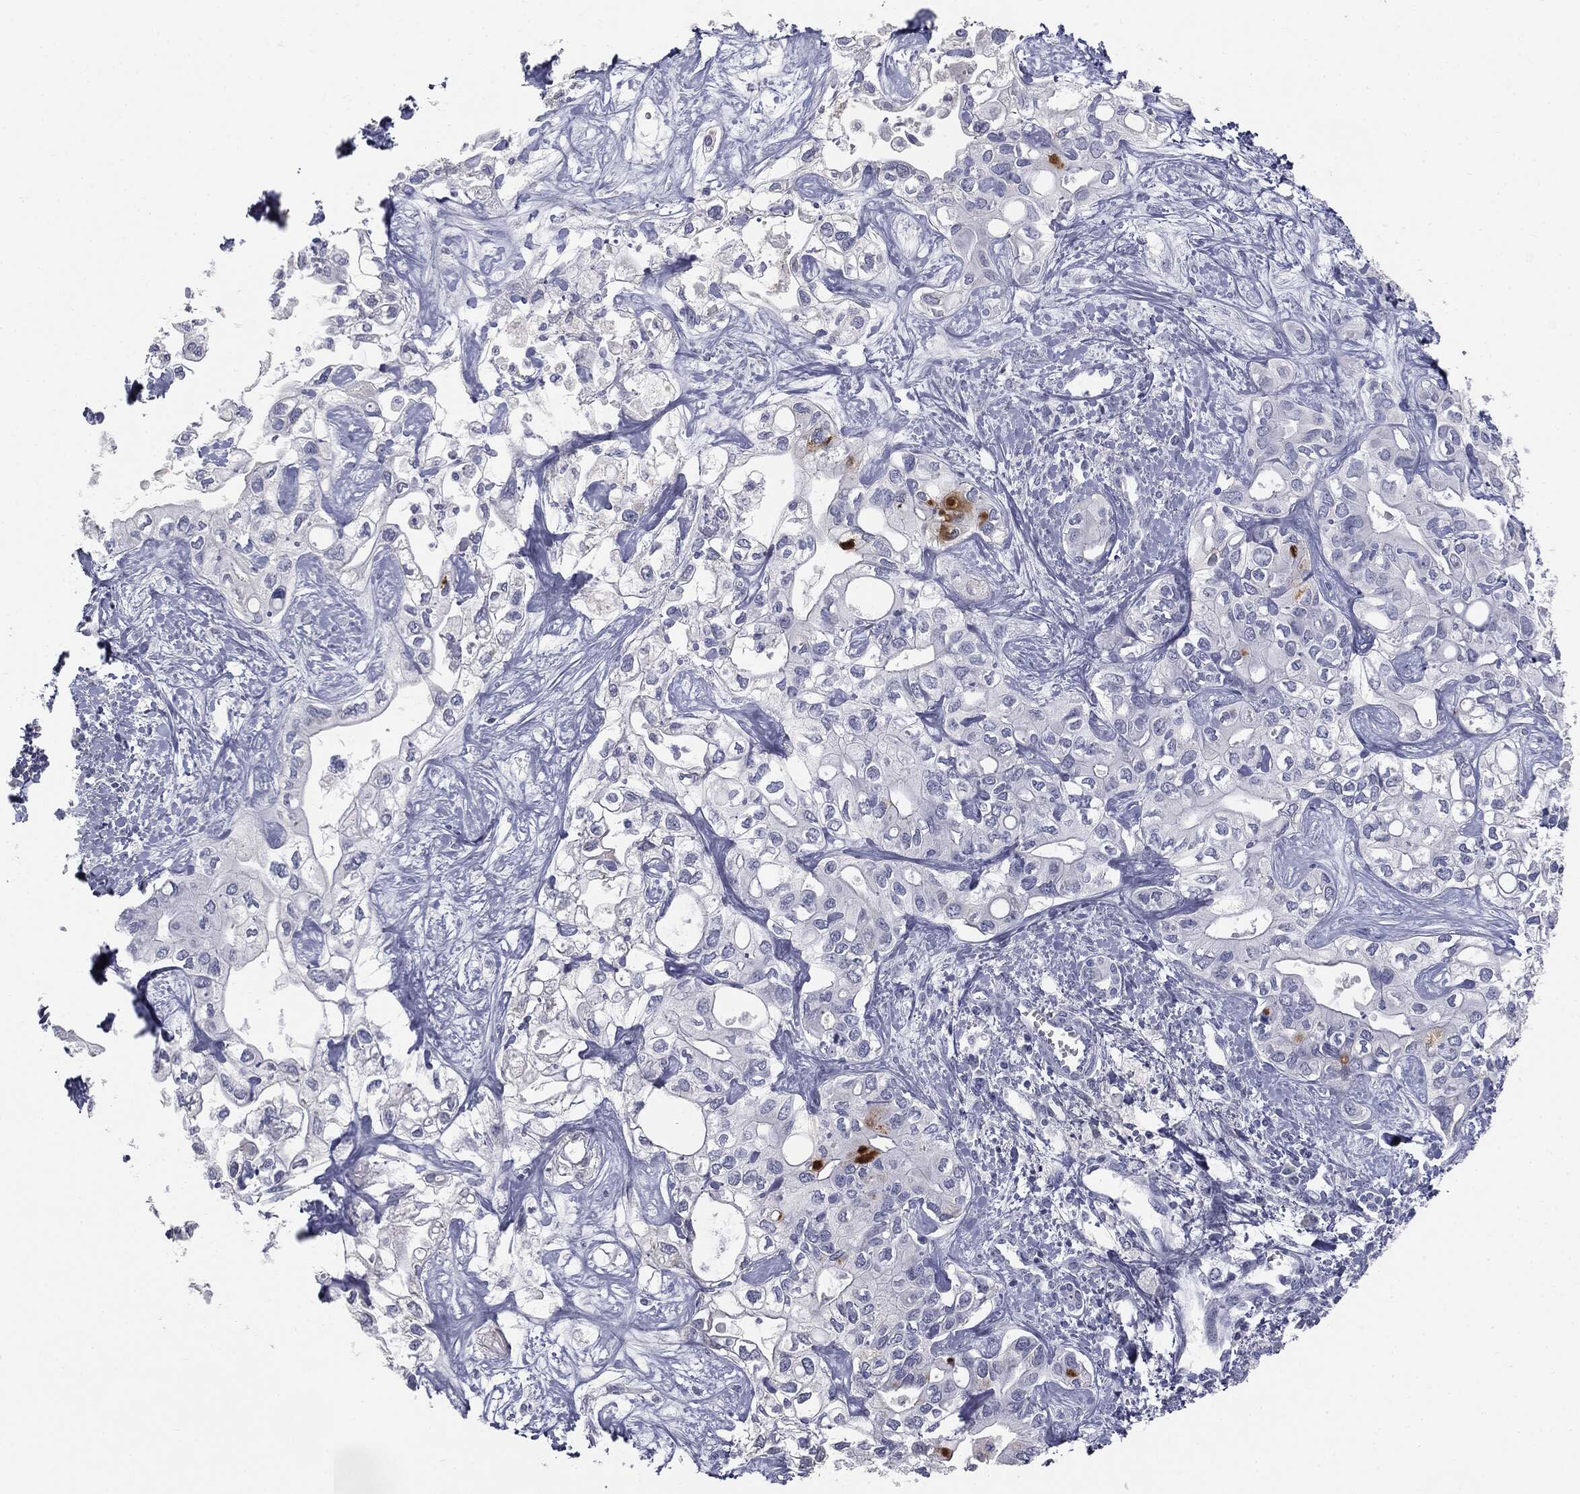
{"staining": {"intensity": "strong", "quantity": "<25%", "location": "cytoplasmic/membranous"}, "tissue": "liver cancer", "cell_type": "Tumor cells", "image_type": "cancer", "snomed": [{"axis": "morphology", "description": "Cholangiocarcinoma"}, {"axis": "topography", "description": "Liver"}], "caption": "Immunohistochemical staining of cholangiocarcinoma (liver) shows medium levels of strong cytoplasmic/membranous staining in approximately <25% of tumor cells.", "gene": "MUC5AC", "patient": {"sex": "female", "age": 64}}